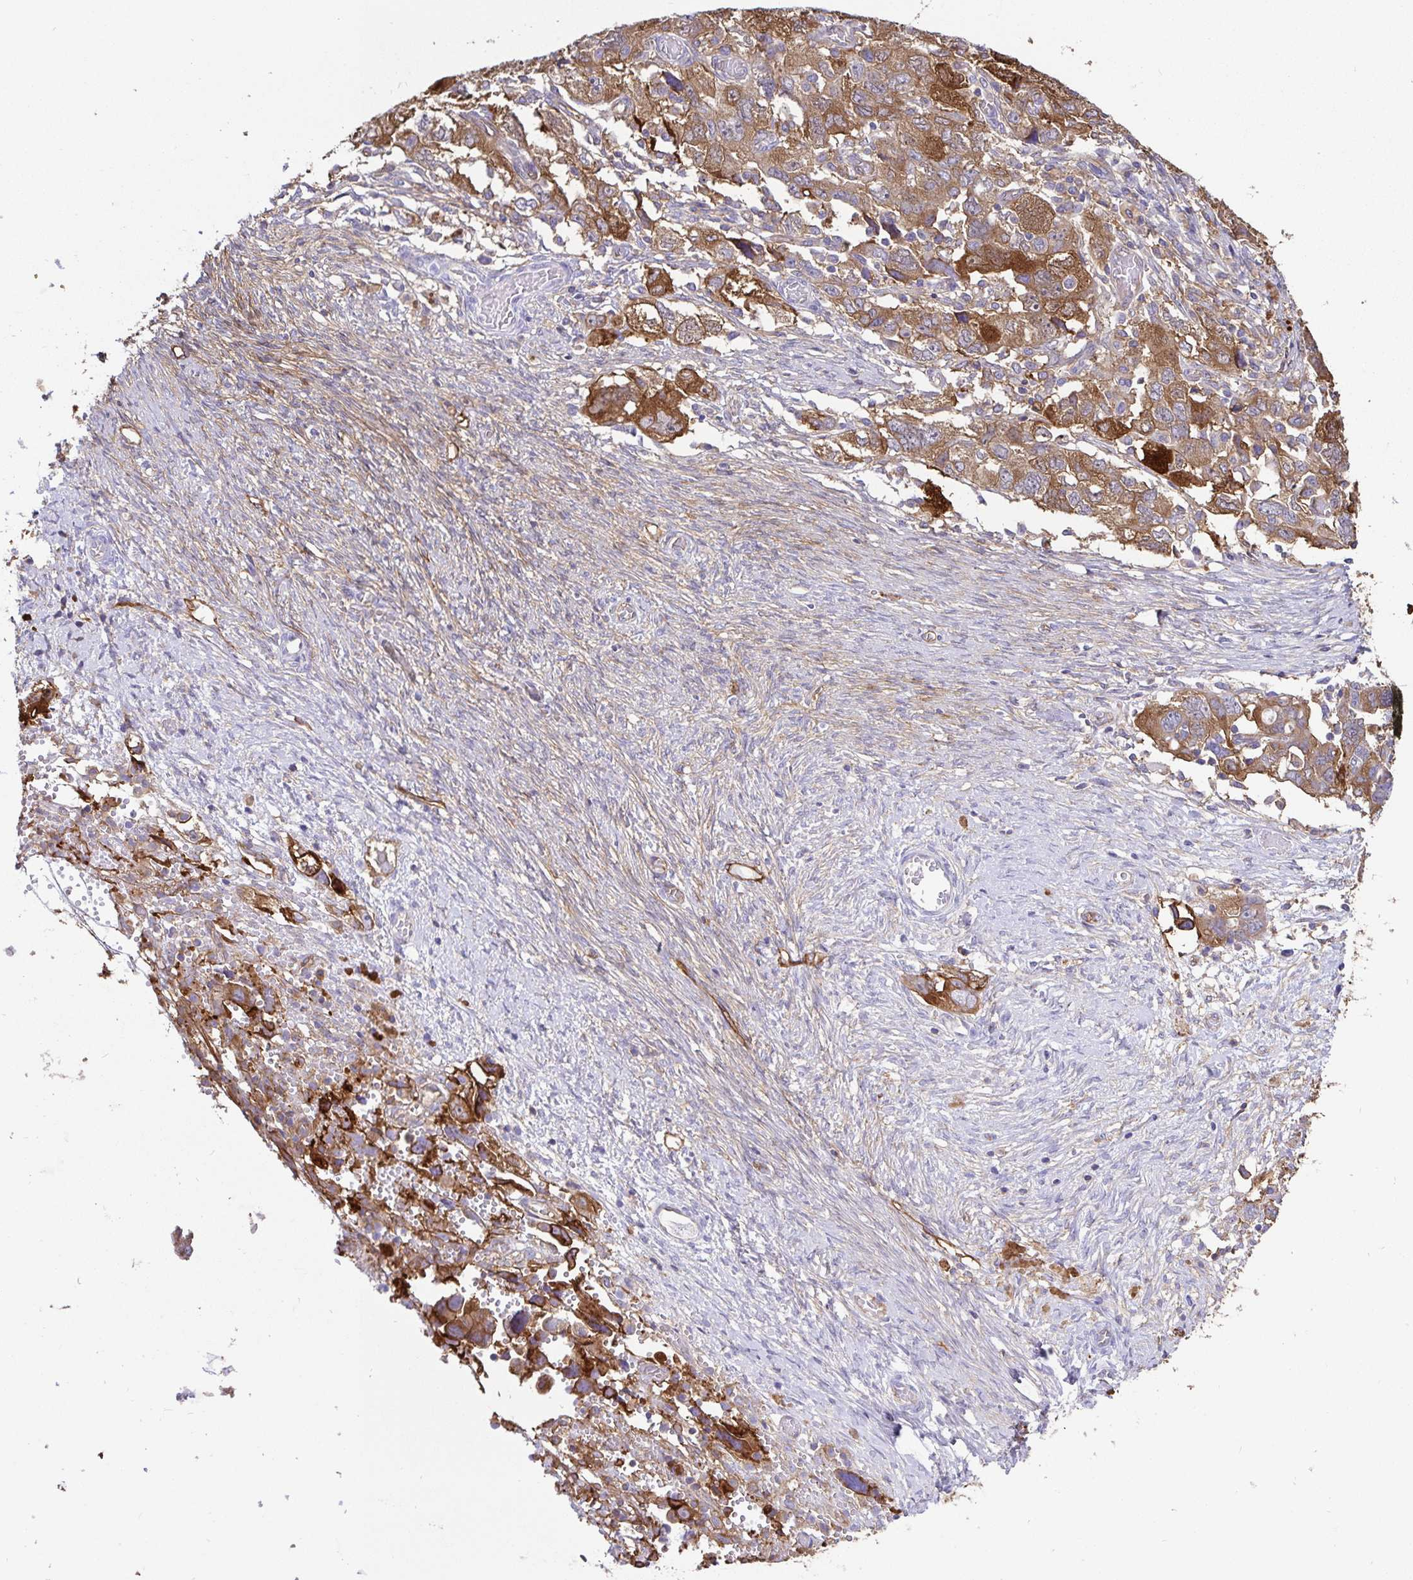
{"staining": {"intensity": "moderate", "quantity": ">75%", "location": "cytoplasmic/membranous"}, "tissue": "ovarian cancer", "cell_type": "Tumor cells", "image_type": "cancer", "snomed": [{"axis": "morphology", "description": "Carcinoma, NOS"}, {"axis": "morphology", "description": "Cystadenocarcinoma, serous, NOS"}, {"axis": "topography", "description": "Ovary"}], "caption": "Immunohistochemical staining of human serous cystadenocarcinoma (ovarian) shows medium levels of moderate cytoplasmic/membranous expression in about >75% of tumor cells. (brown staining indicates protein expression, while blue staining denotes nuclei).", "gene": "ANXA2", "patient": {"sex": "female", "age": 69}}